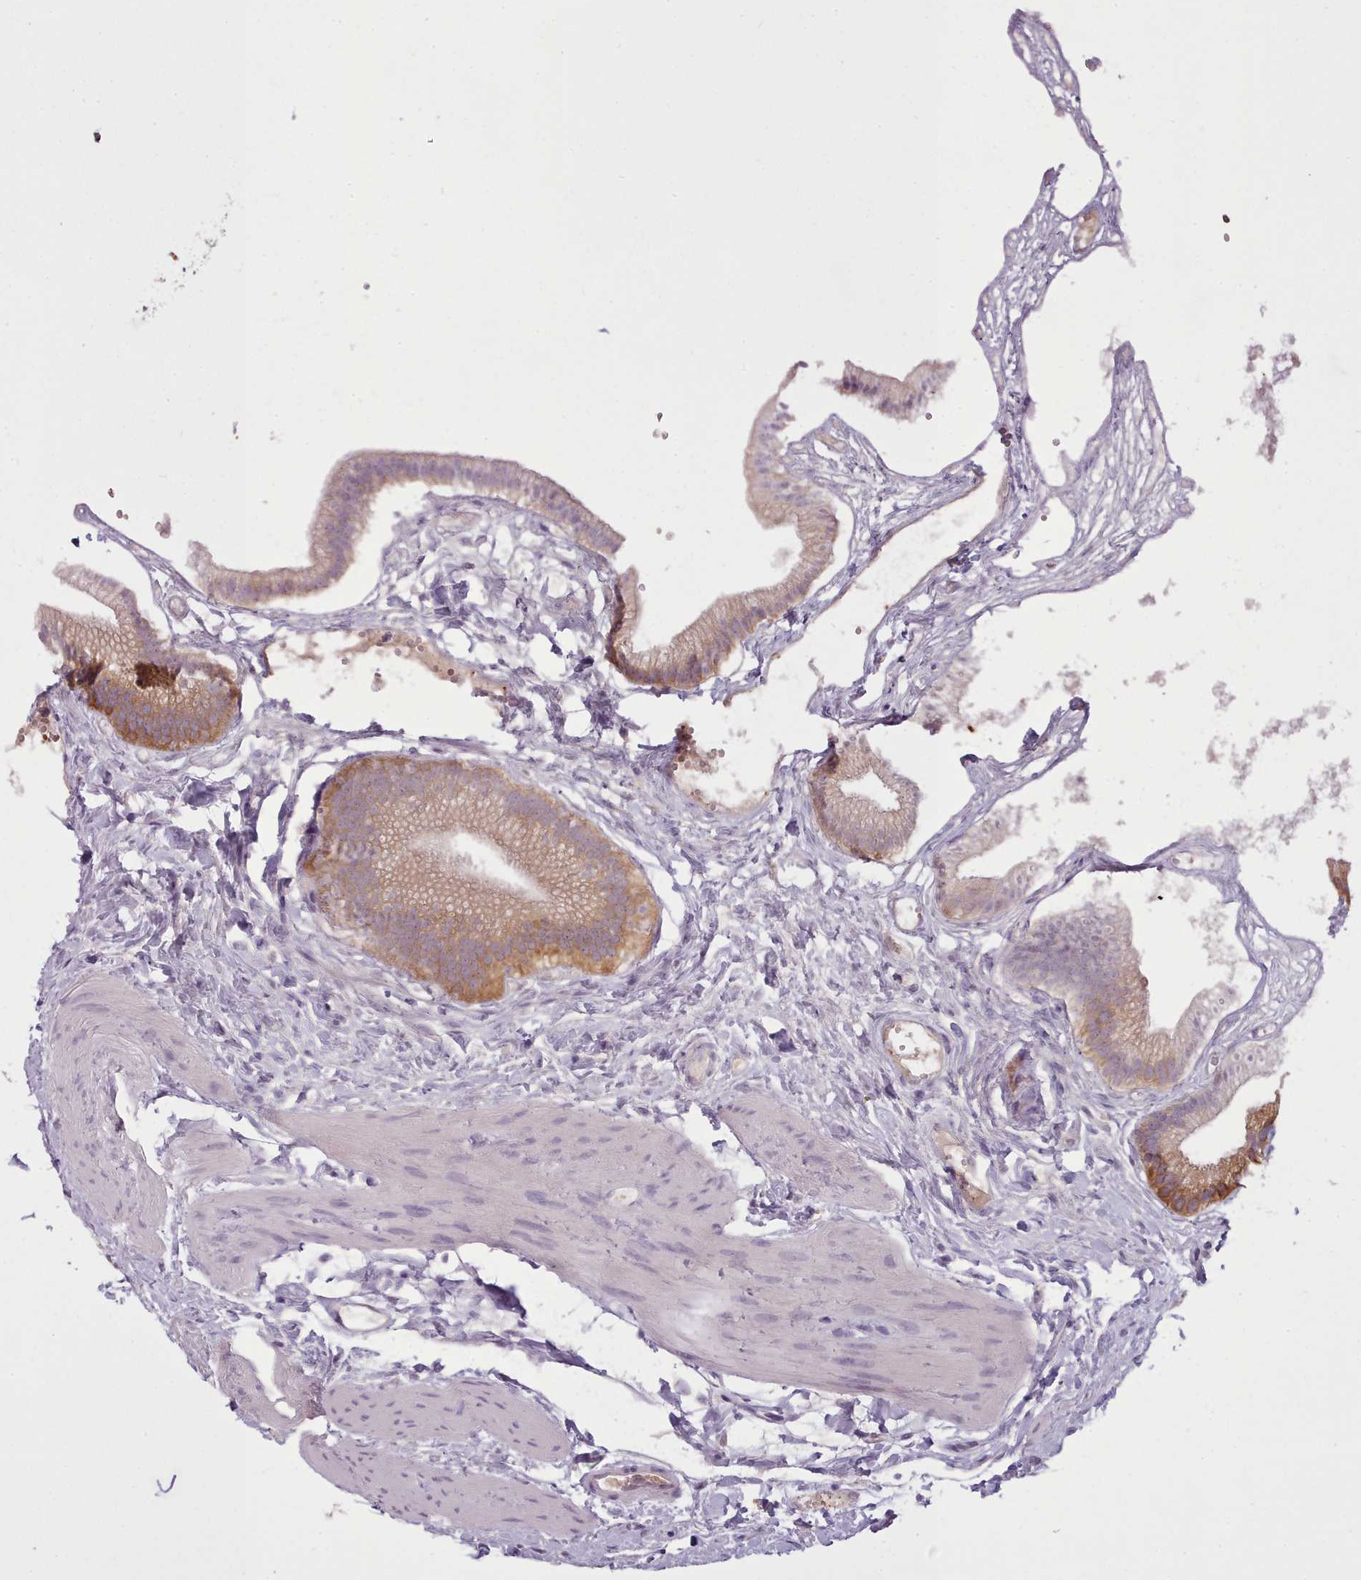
{"staining": {"intensity": "strong", "quantity": "25%-75%", "location": "cytoplasmic/membranous"}, "tissue": "gallbladder", "cell_type": "Glandular cells", "image_type": "normal", "snomed": [{"axis": "morphology", "description": "Normal tissue, NOS"}, {"axis": "topography", "description": "Gallbladder"}], "caption": "IHC staining of benign gallbladder, which shows high levels of strong cytoplasmic/membranous staining in about 25%-75% of glandular cells indicating strong cytoplasmic/membranous protein expression. The staining was performed using DAB (brown) for protein detection and nuclei were counterstained in hematoxylin (blue).", "gene": "NDST2", "patient": {"sex": "female", "age": 54}}